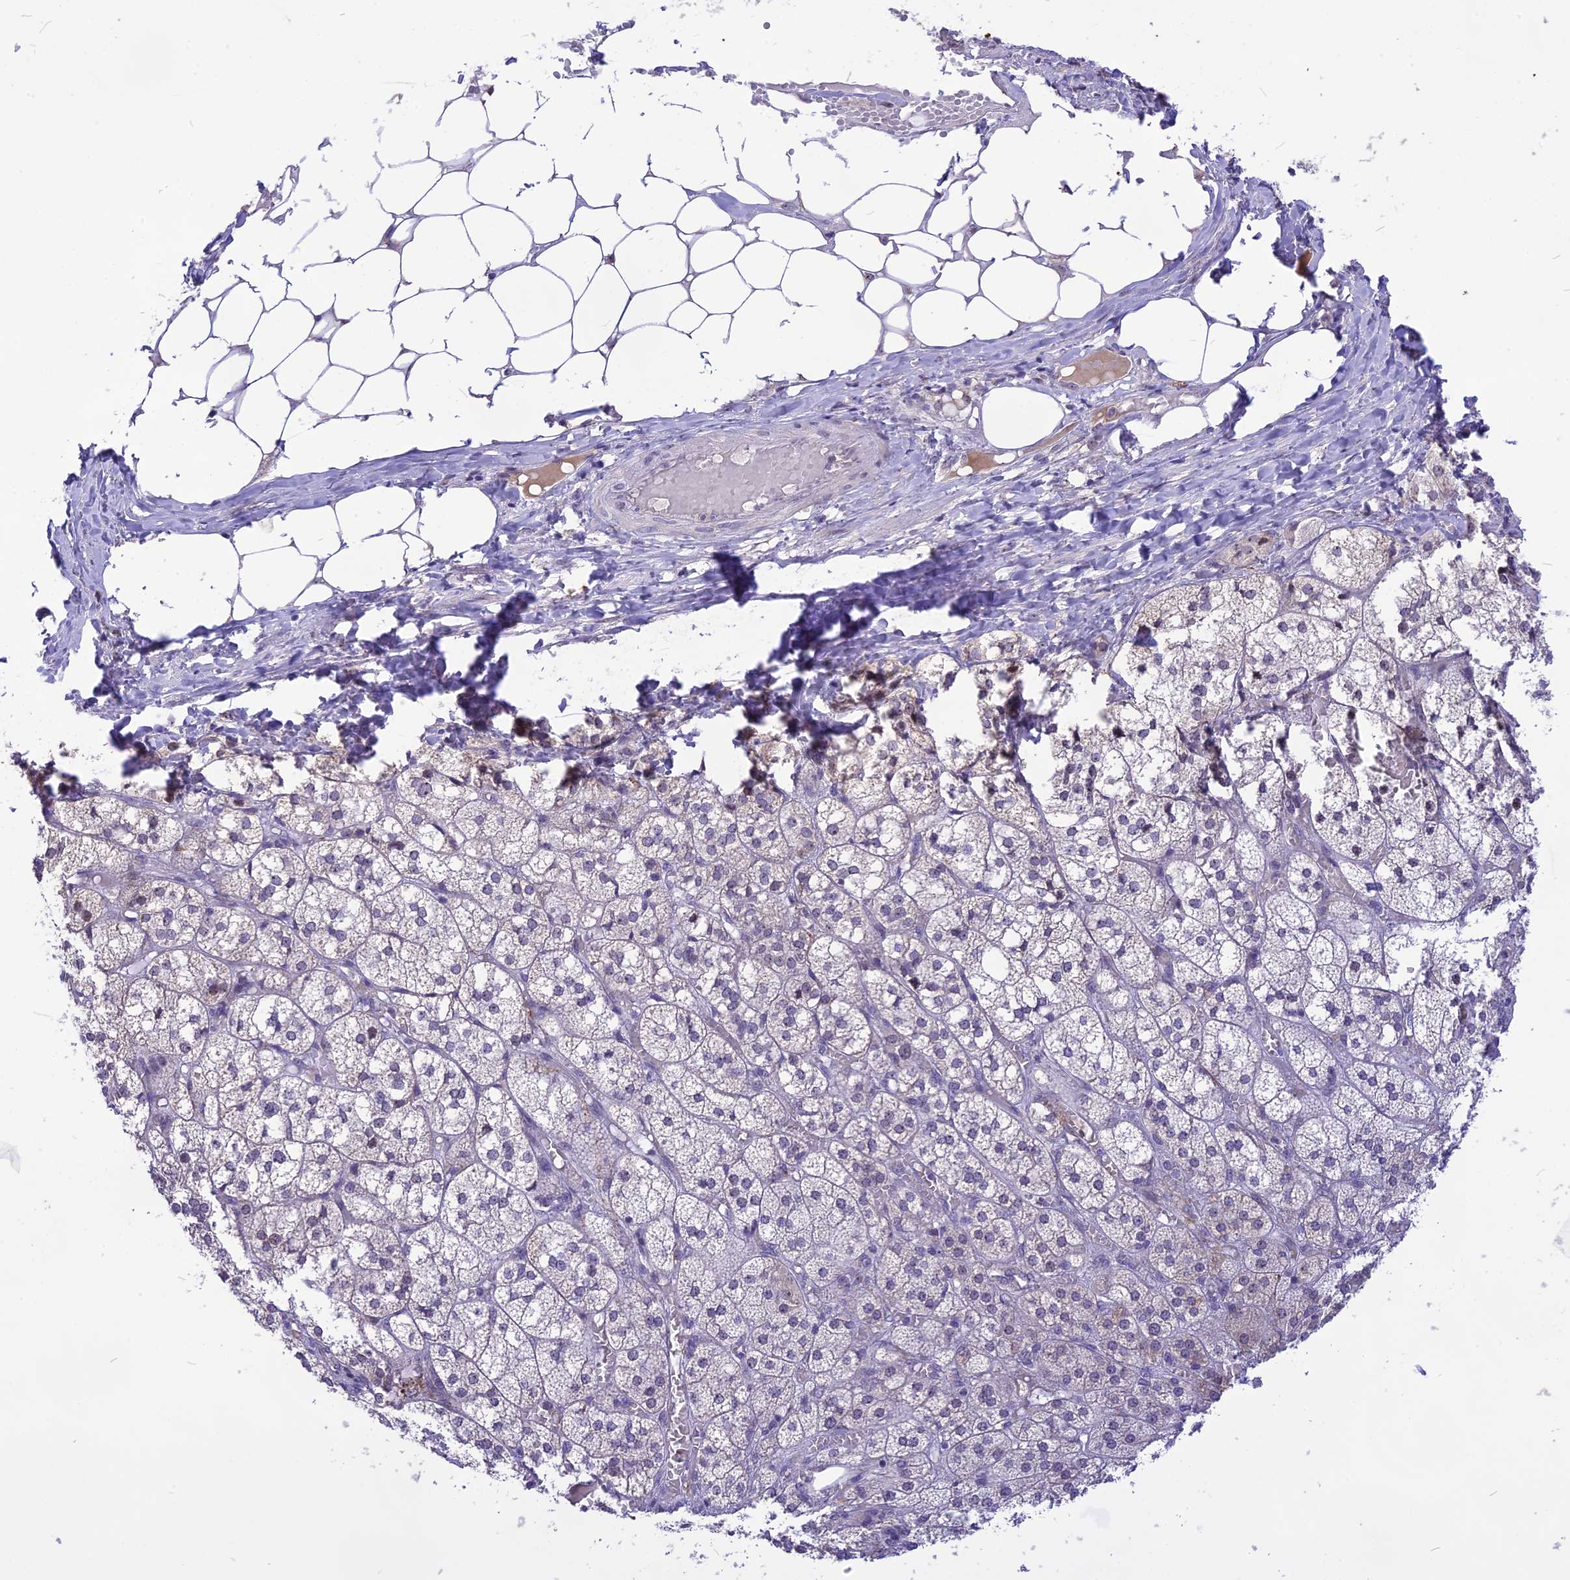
{"staining": {"intensity": "moderate", "quantity": "25%-75%", "location": "nuclear"}, "tissue": "adrenal gland", "cell_type": "Glandular cells", "image_type": "normal", "snomed": [{"axis": "morphology", "description": "Normal tissue, NOS"}, {"axis": "topography", "description": "Adrenal gland"}], "caption": "Moderate nuclear expression is identified in about 25%-75% of glandular cells in unremarkable adrenal gland. (Stains: DAB (3,3'-diaminobenzidine) in brown, nuclei in blue, Microscopy: brightfield microscopy at high magnification).", "gene": "CMSS1", "patient": {"sex": "female", "age": 61}}